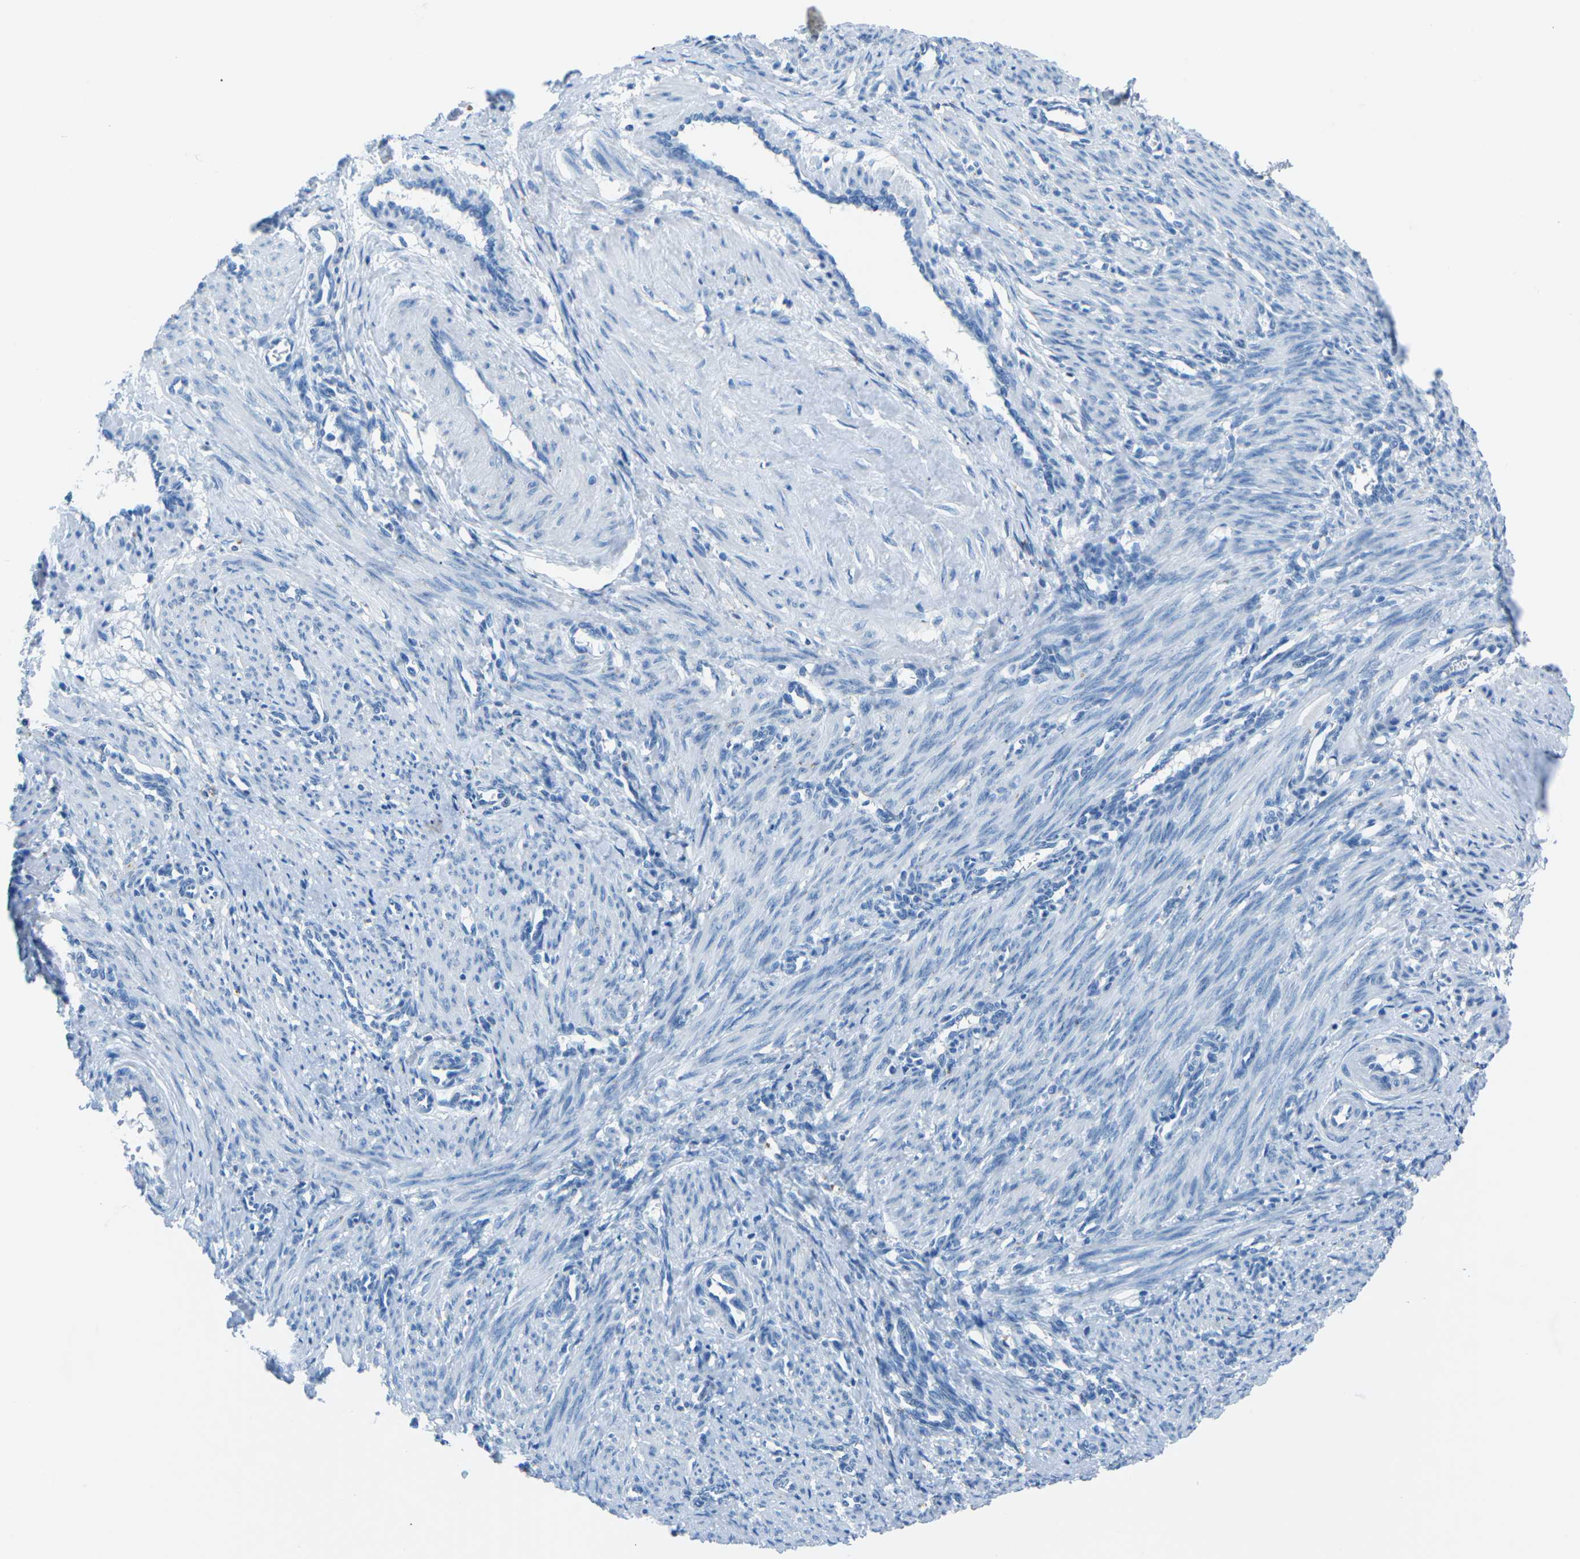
{"staining": {"intensity": "negative", "quantity": "none", "location": "none"}, "tissue": "smooth muscle", "cell_type": "Smooth muscle cells", "image_type": "normal", "snomed": [{"axis": "morphology", "description": "Normal tissue, NOS"}, {"axis": "topography", "description": "Endometrium"}], "caption": "Smooth muscle cells show no significant protein expression in normal smooth muscle. The staining is performed using DAB (3,3'-diaminobenzidine) brown chromogen with nuclei counter-stained in using hematoxylin.", "gene": "MYH8", "patient": {"sex": "female", "age": 33}}